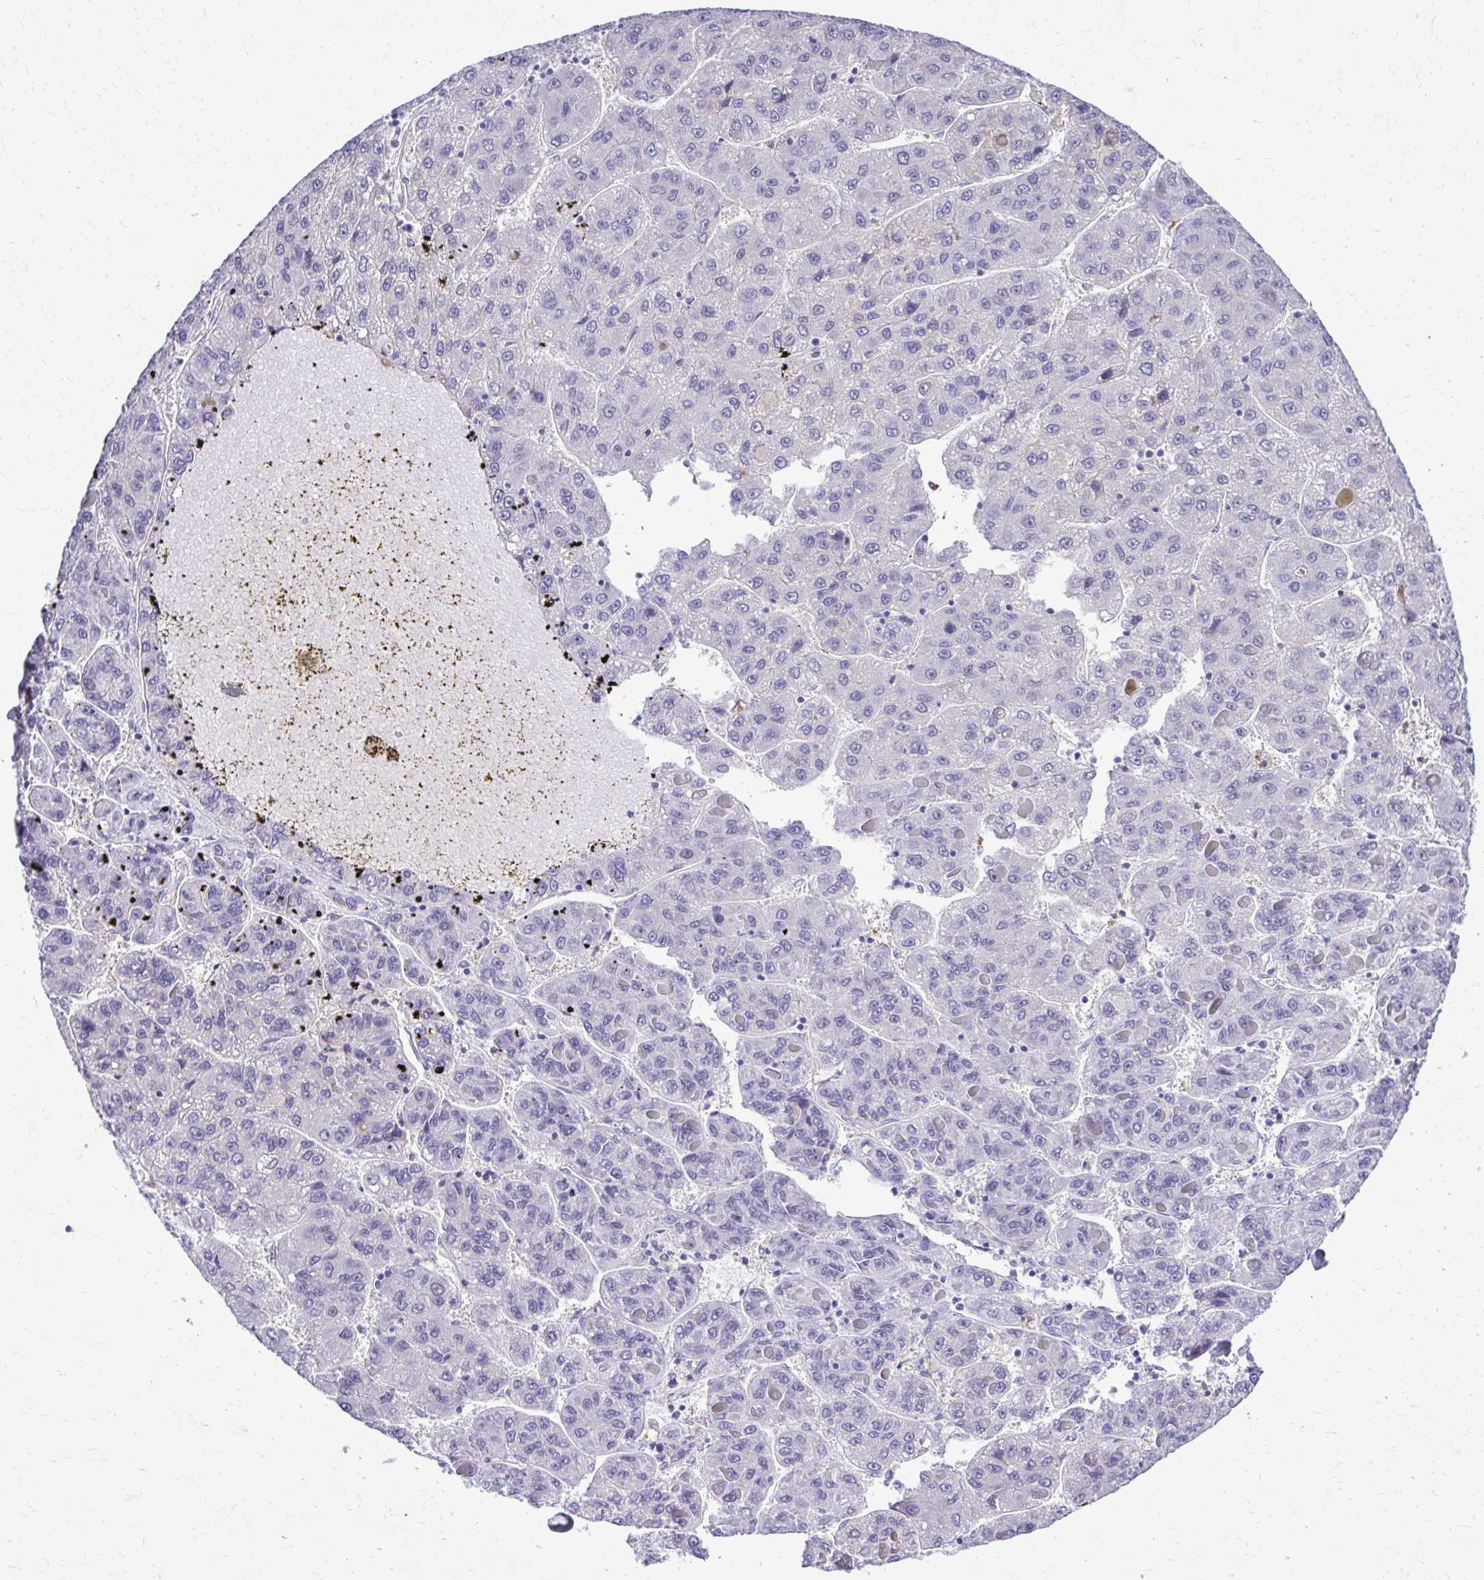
{"staining": {"intensity": "negative", "quantity": "none", "location": "none"}, "tissue": "liver cancer", "cell_type": "Tumor cells", "image_type": "cancer", "snomed": [{"axis": "morphology", "description": "Carcinoma, Hepatocellular, NOS"}, {"axis": "topography", "description": "Liver"}], "caption": "Tumor cells show no significant staining in liver cancer.", "gene": "RASL11B", "patient": {"sex": "female", "age": 82}}